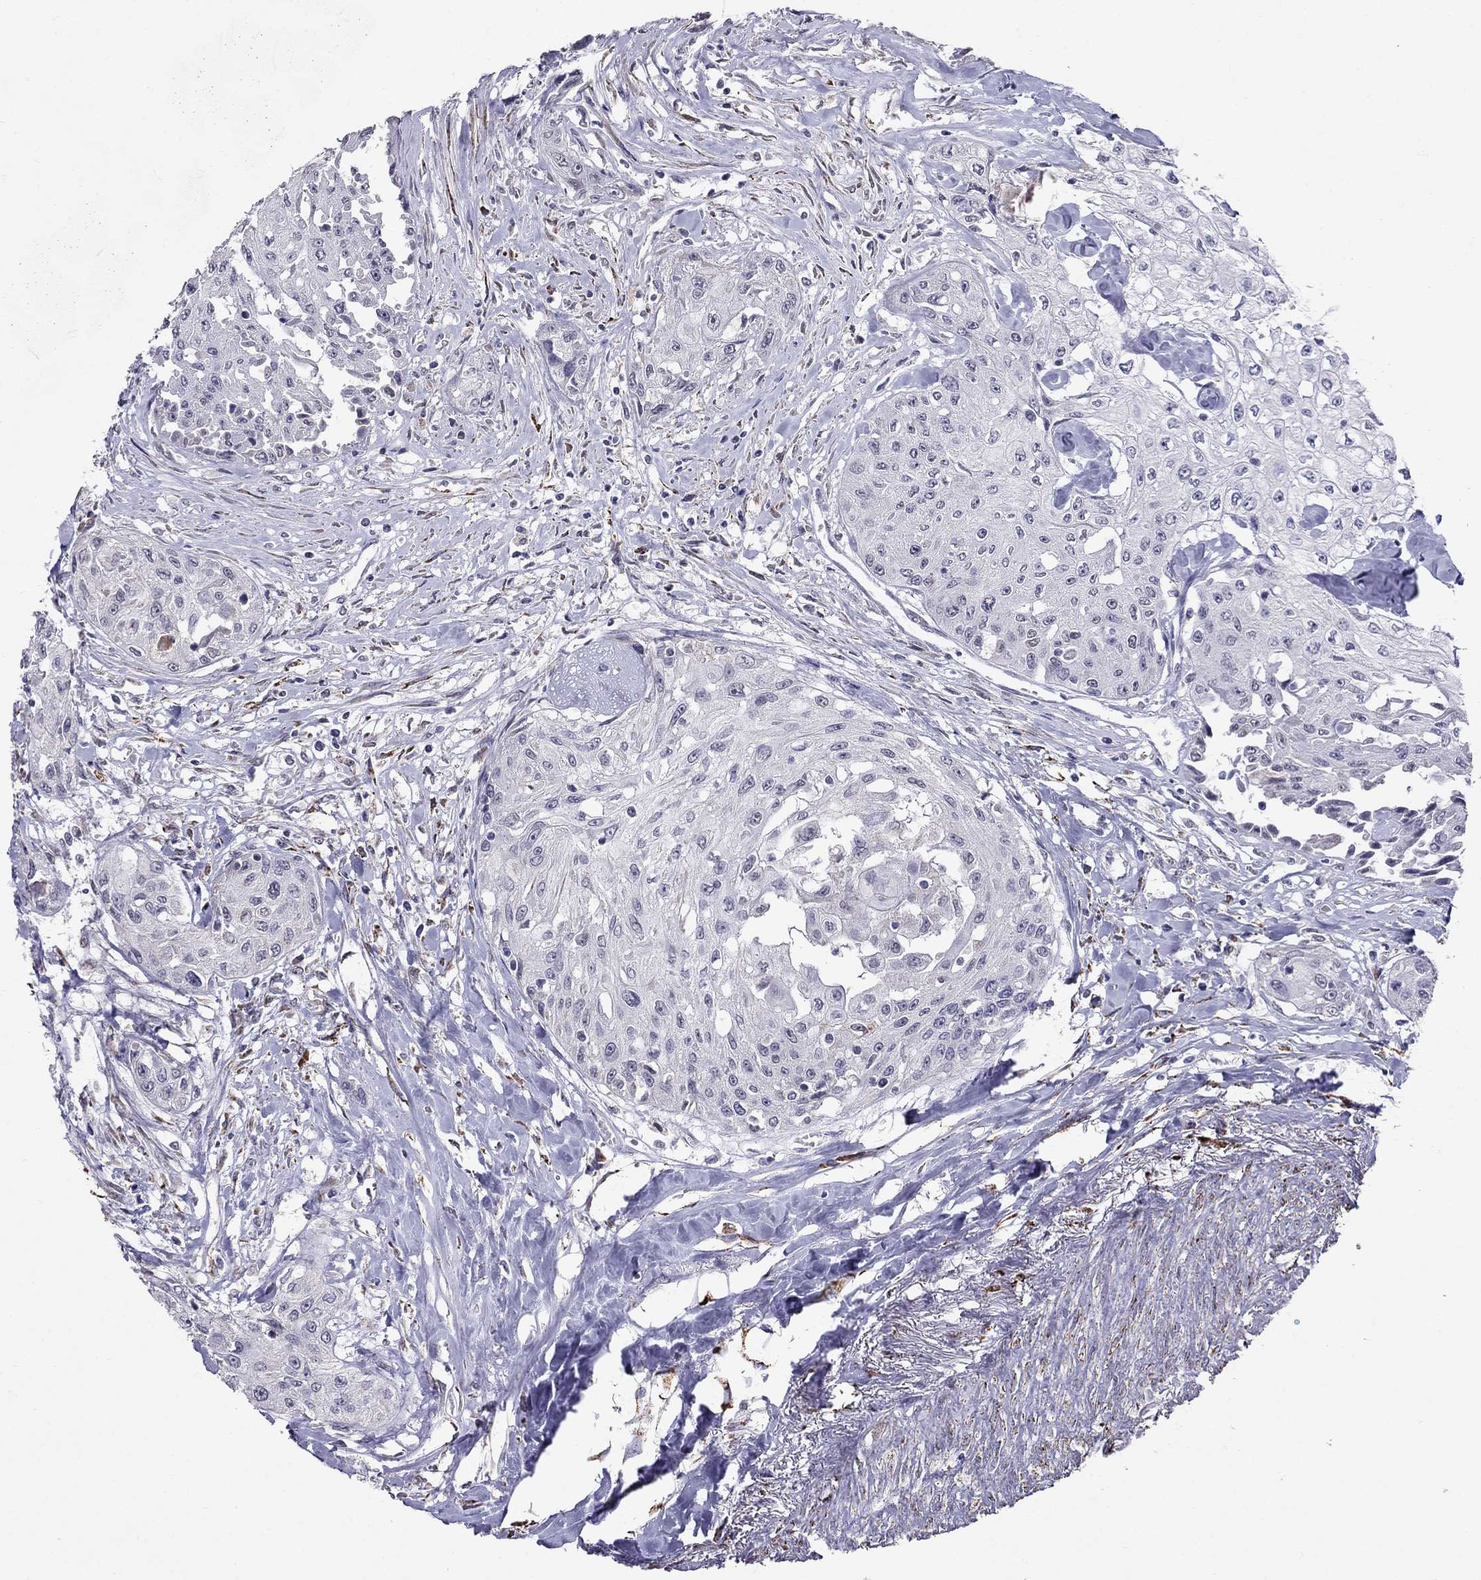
{"staining": {"intensity": "negative", "quantity": "none", "location": "none"}, "tissue": "head and neck cancer", "cell_type": "Tumor cells", "image_type": "cancer", "snomed": [{"axis": "morphology", "description": "Normal tissue, NOS"}, {"axis": "morphology", "description": "Squamous cell carcinoma, NOS"}, {"axis": "topography", "description": "Oral tissue"}, {"axis": "topography", "description": "Peripheral nerve tissue"}, {"axis": "topography", "description": "Head-Neck"}], "caption": "The photomicrograph demonstrates no staining of tumor cells in head and neck cancer (squamous cell carcinoma).", "gene": "MYO3B", "patient": {"sex": "female", "age": 59}}